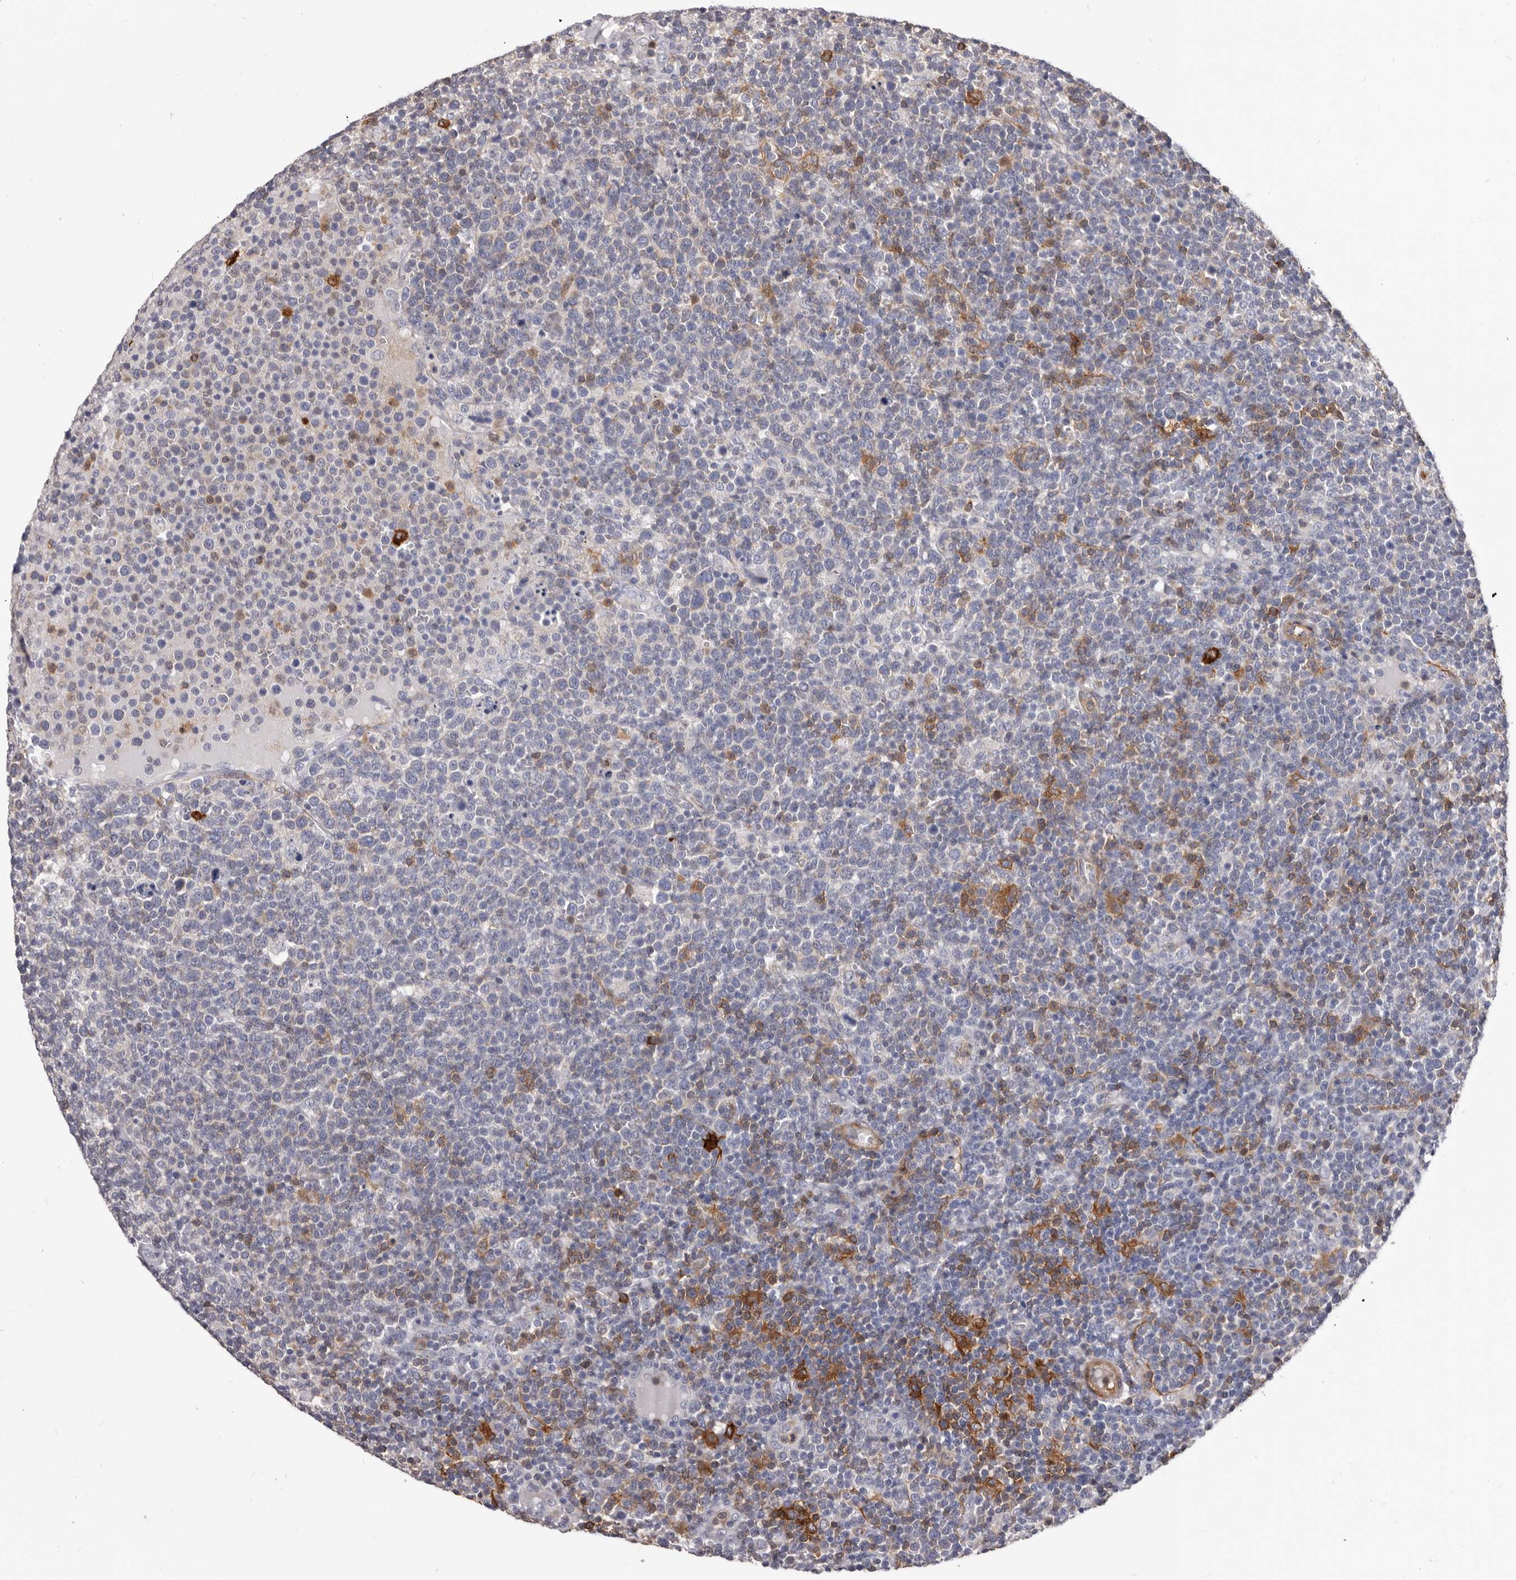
{"staining": {"intensity": "negative", "quantity": "none", "location": "none"}, "tissue": "lymphoma", "cell_type": "Tumor cells", "image_type": "cancer", "snomed": [{"axis": "morphology", "description": "Malignant lymphoma, non-Hodgkin's type, High grade"}, {"axis": "topography", "description": "Lymph node"}], "caption": "Image shows no protein expression in tumor cells of lymphoma tissue. (DAB IHC visualized using brightfield microscopy, high magnification).", "gene": "NIBAN1", "patient": {"sex": "male", "age": 61}}